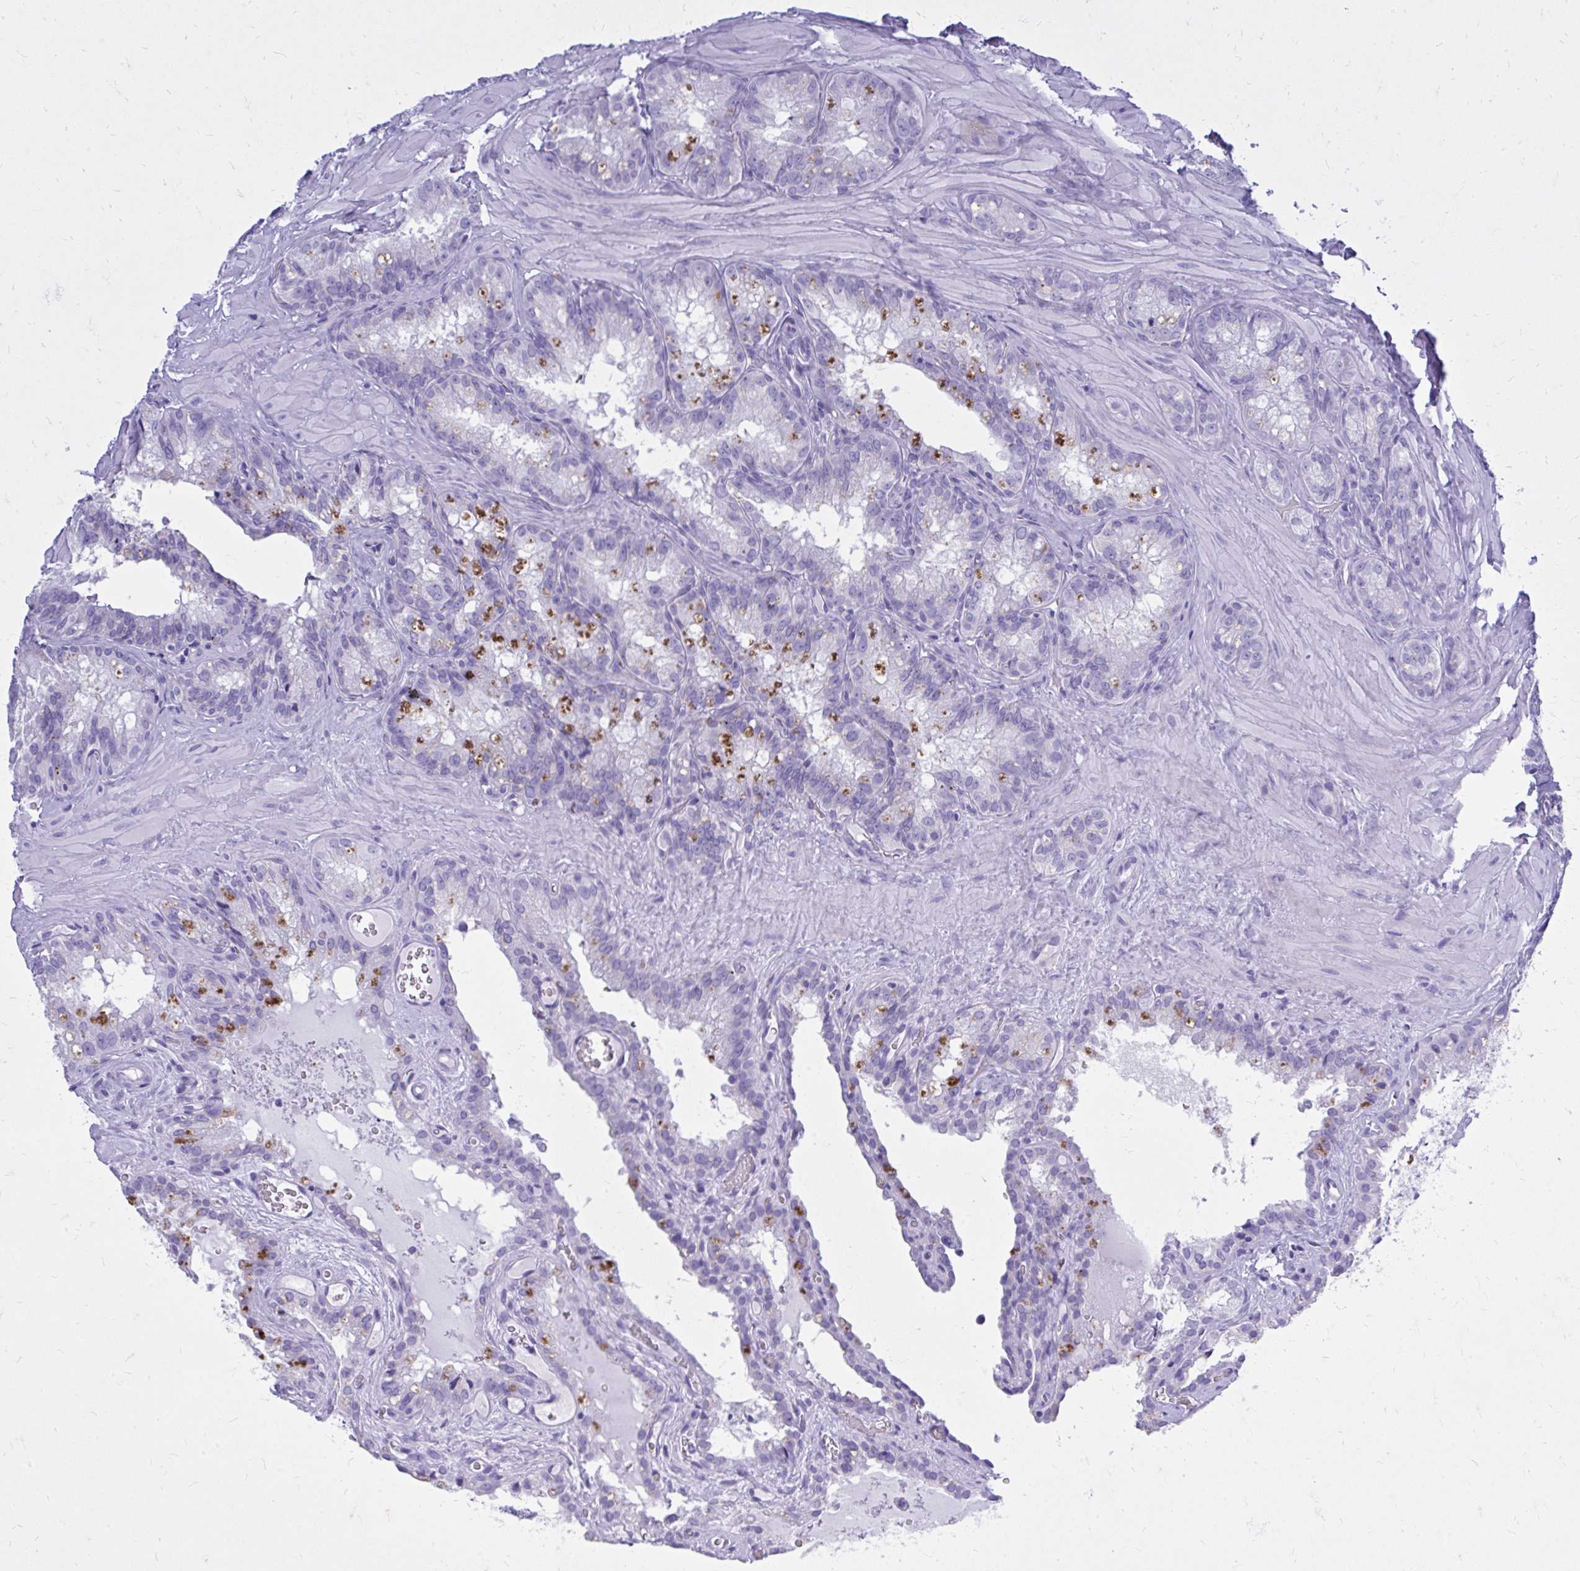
{"staining": {"intensity": "negative", "quantity": "none", "location": "none"}, "tissue": "seminal vesicle", "cell_type": "Glandular cells", "image_type": "normal", "snomed": [{"axis": "morphology", "description": "Normal tissue, NOS"}, {"axis": "topography", "description": "Seminal veicle"}], "caption": "High magnification brightfield microscopy of benign seminal vesicle stained with DAB (3,3'-diaminobenzidine) (brown) and counterstained with hematoxylin (blue): glandular cells show no significant positivity.", "gene": "BCL6B", "patient": {"sex": "male", "age": 47}}